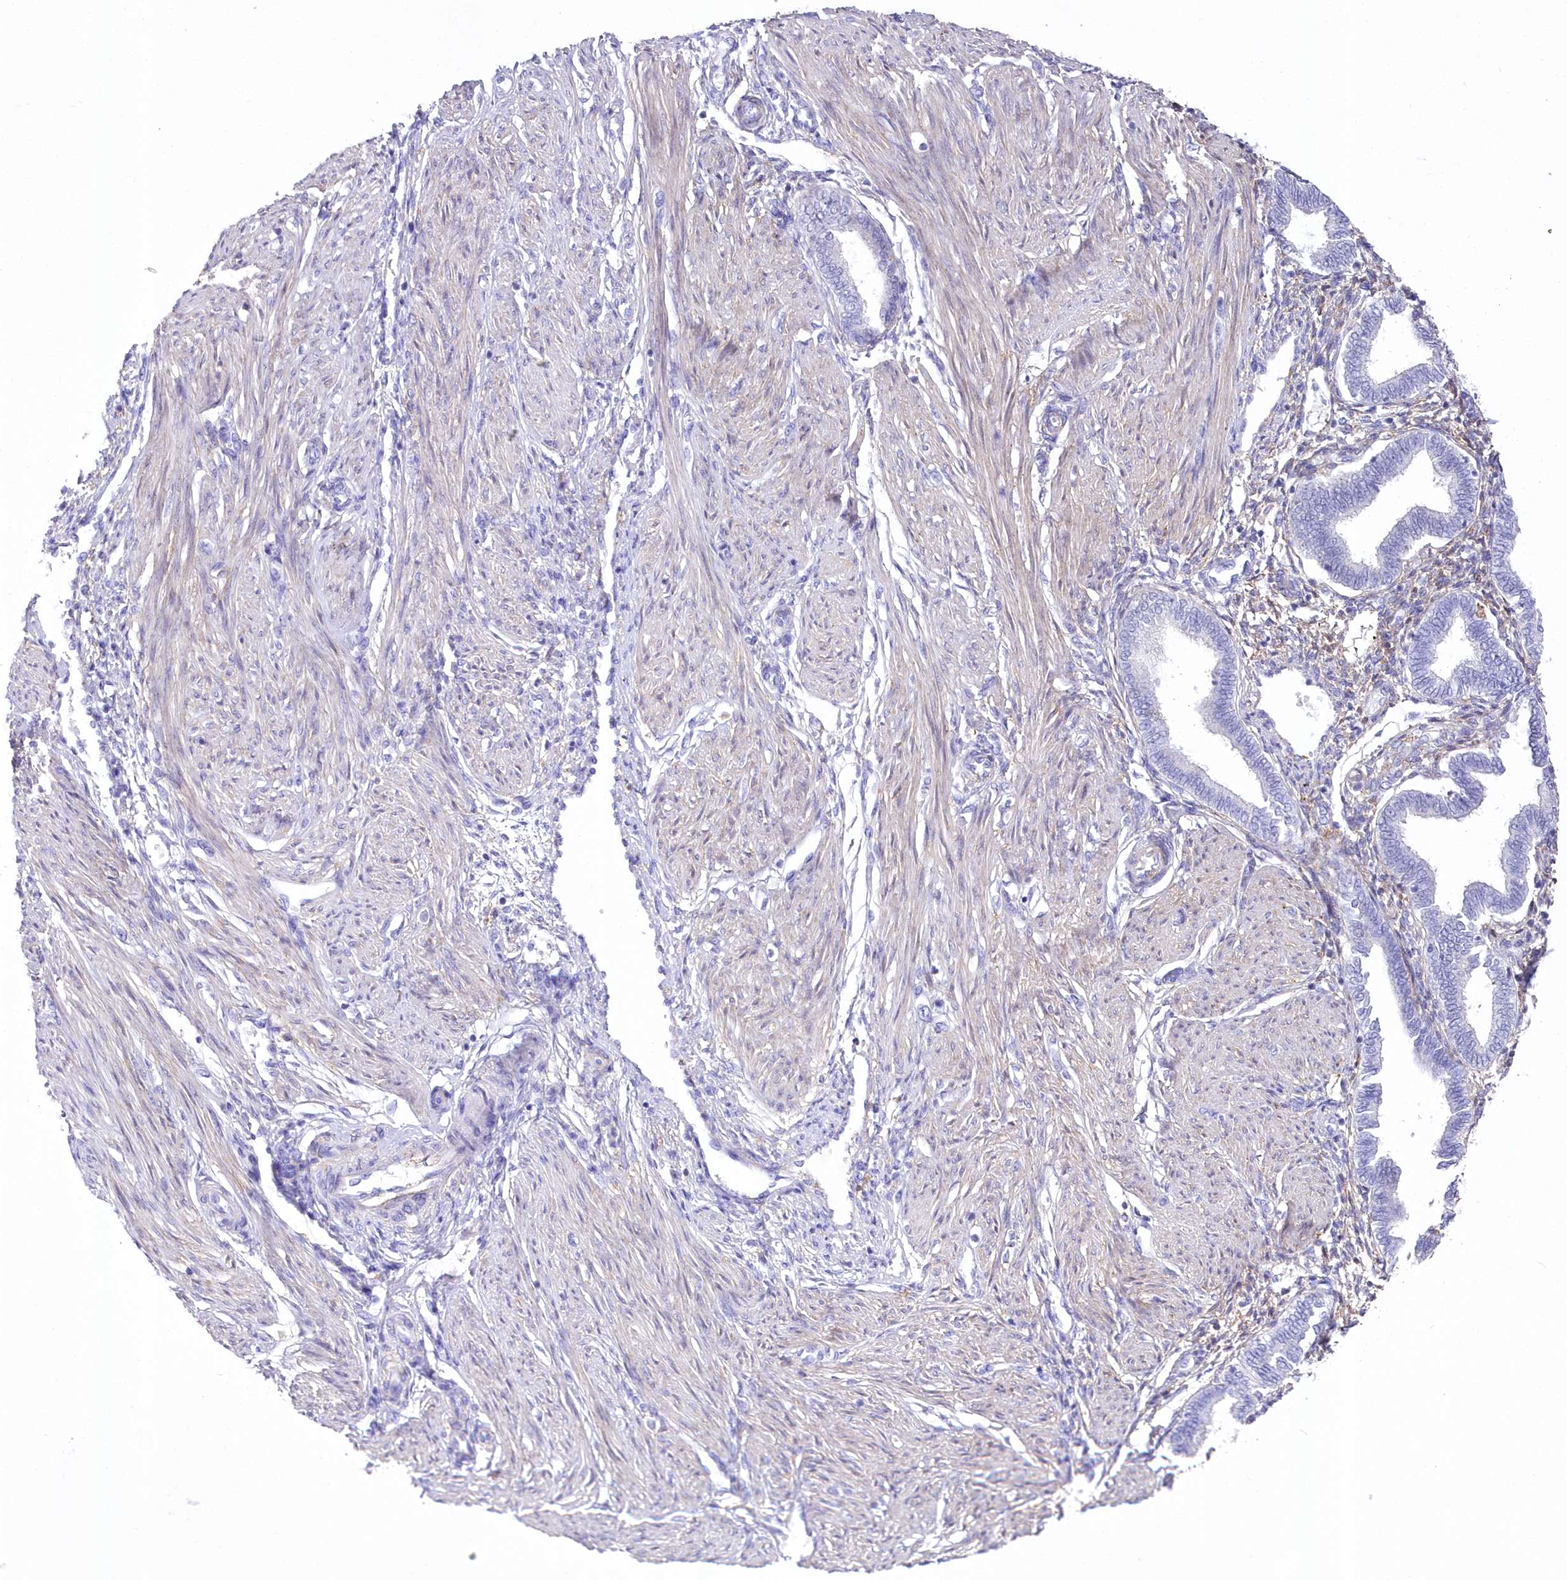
{"staining": {"intensity": "negative", "quantity": "none", "location": "none"}, "tissue": "endometrium", "cell_type": "Cells in endometrial stroma", "image_type": "normal", "snomed": [{"axis": "morphology", "description": "Normal tissue, NOS"}, {"axis": "topography", "description": "Endometrium"}], "caption": "DAB (3,3'-diaminobenzidine) immunohistochemical staining of unremarkable human endometrium shows no significant staining in cells in endometrial stroma.", "gene": "DNAJC19", "patient": {"sex": "female", "age": 53}}